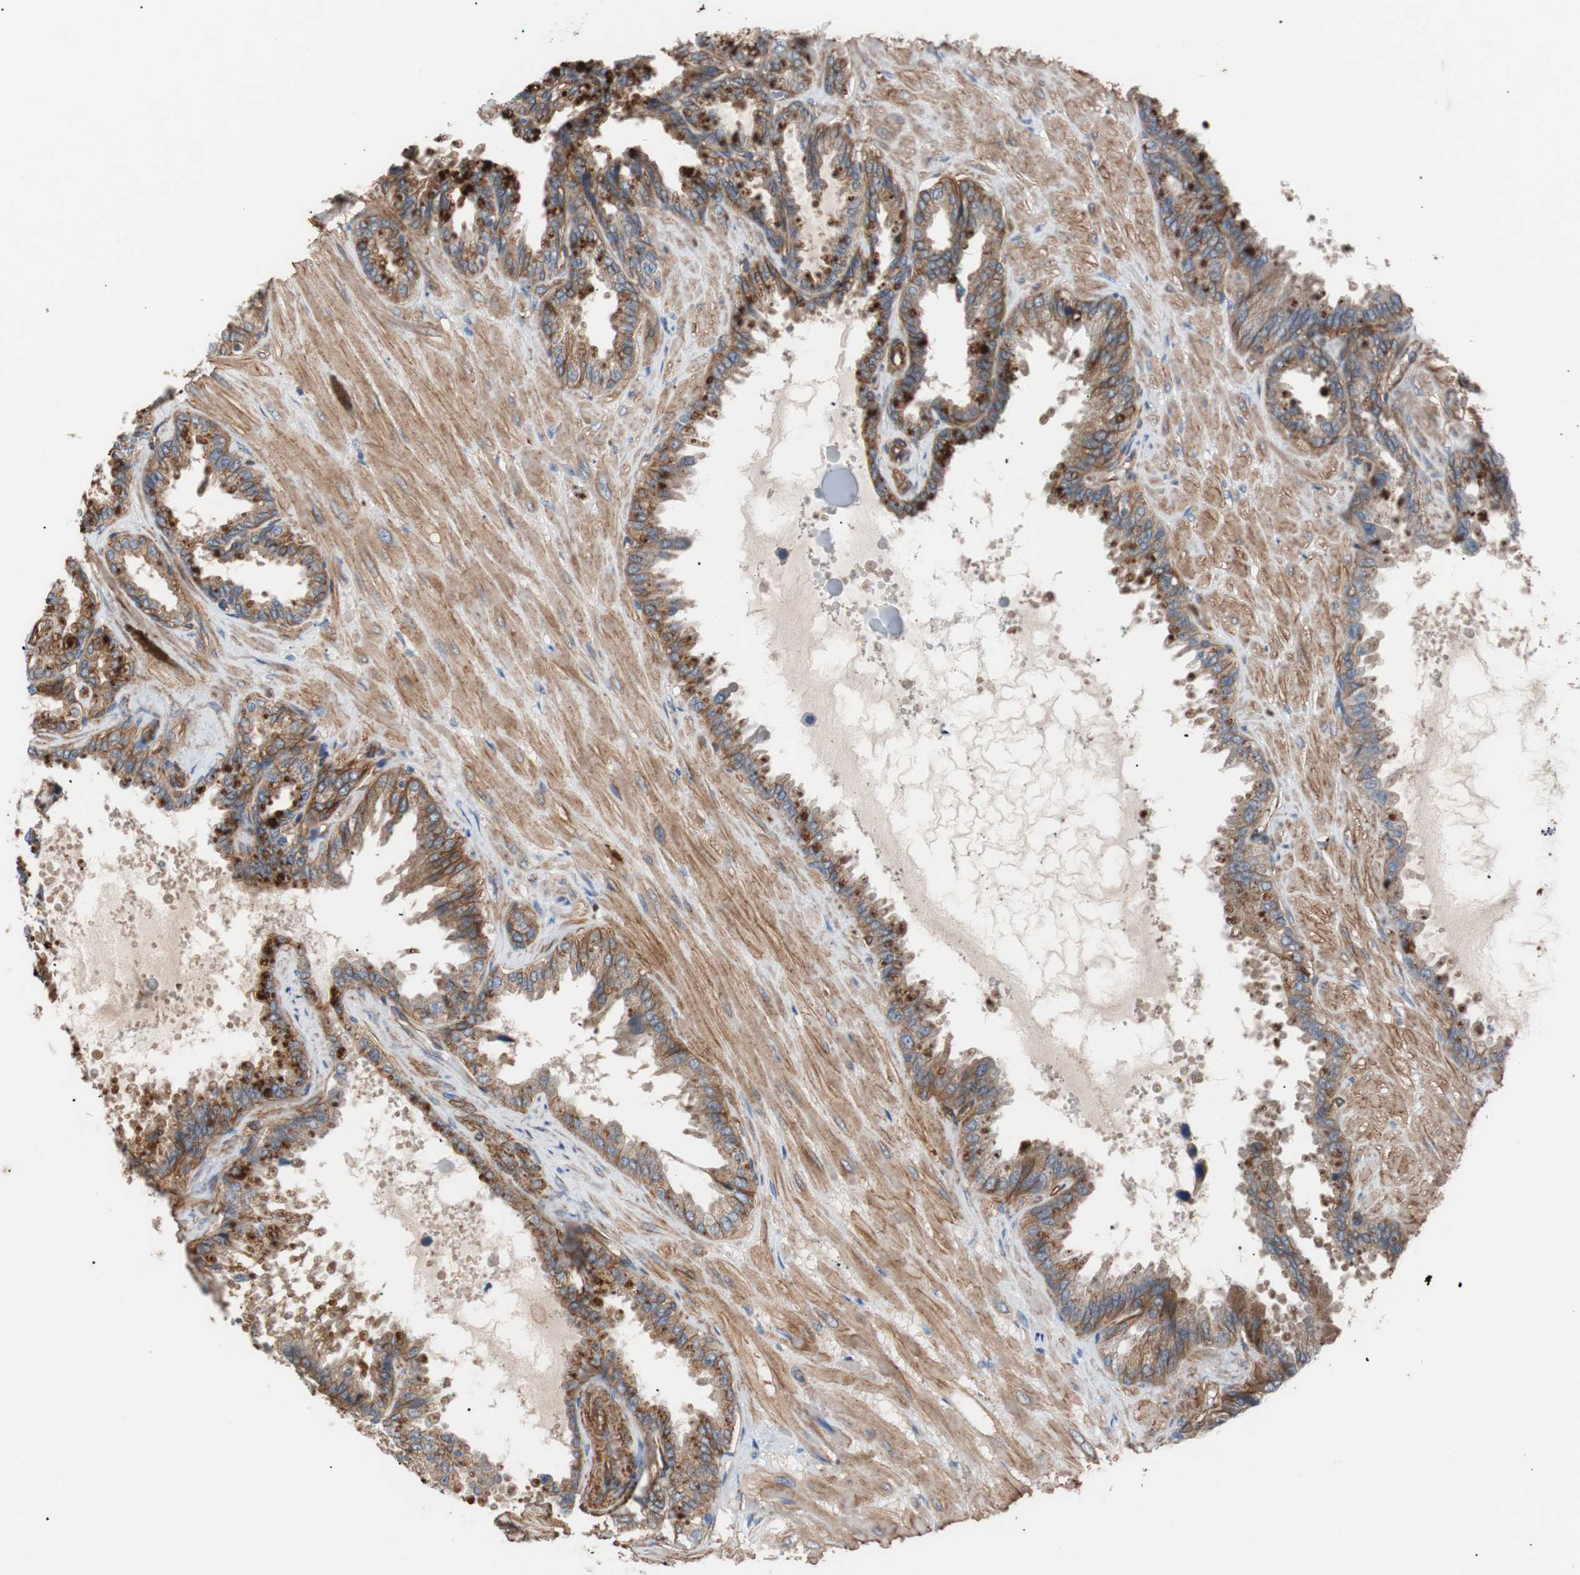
{"staining": {"intensity": "moderate", "quantity": ">75%", "location": "cytoplasmic/membranous"}, "tissue": "seminal vesicle", "cell_type": "Glandular cells", "image_type": "normal", "snomed": [{"axis": "morphology", "description": "Normal tissue, NOS"}, {"axis": "topography", "description": "Seminal veicle"}], "caption": "A medium amount of moderate cytoplasmic/membranous expression is present in approximately >75% of glandular cells in benign seminal vesicle.", "gene": "SPINT1", "patient": {"sex": "male", "age": 46}}